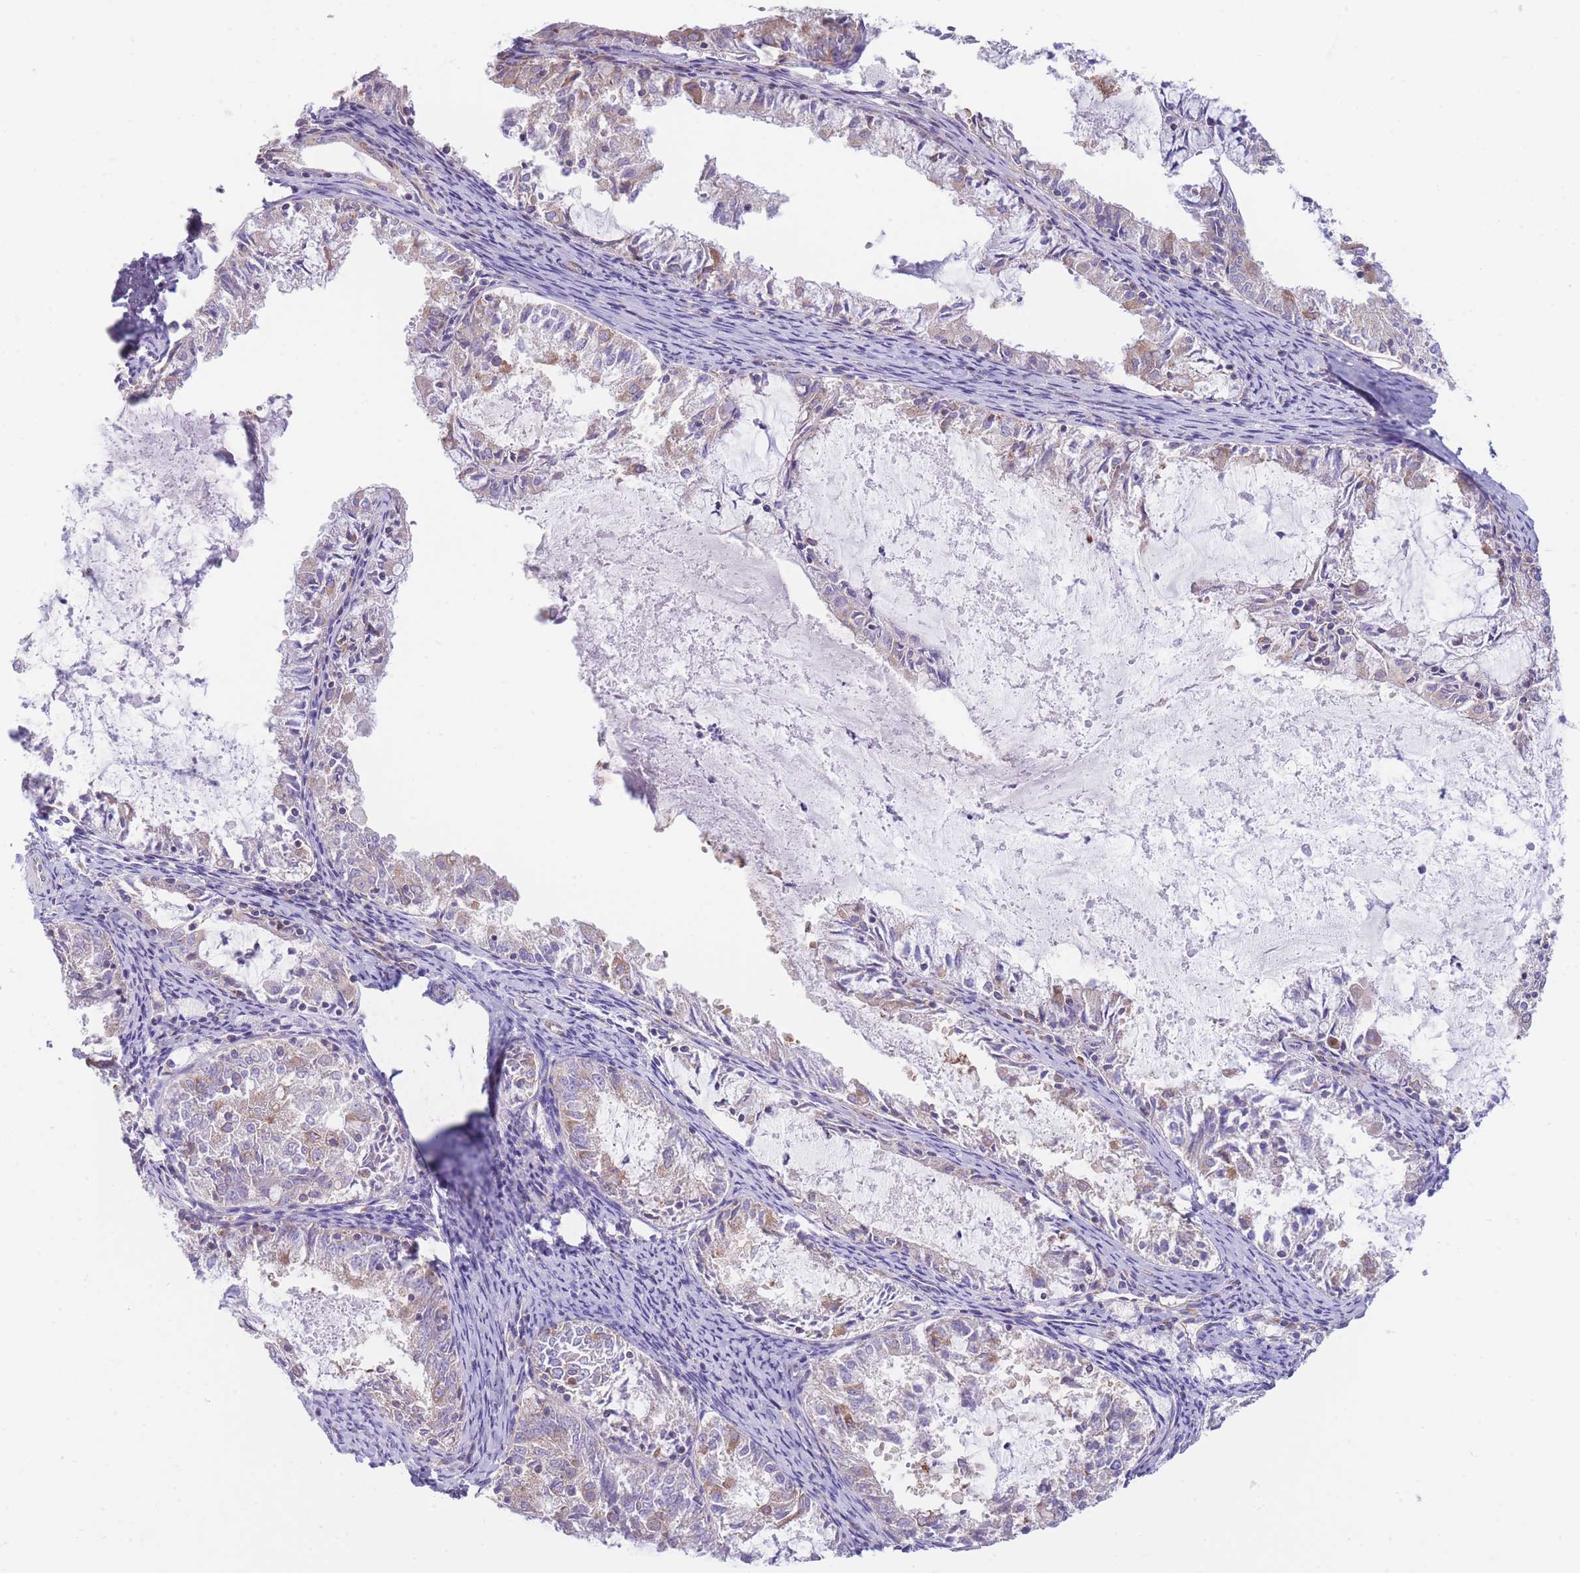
{"staining": {"intensity": "negative", "quantity": "none", "location": "none"}, "tissue": "endometrial cancer", "cell_type": "Tumor cells", "image_type": "cancer", "snomed": [{"axis": "morphology", "description": "Adenocarcinoma, NOS"}, {"axis": "topography", "description": "Endometrium"}], "caption": "This is a image of immunohistochemistry (IHC) staining of endometrial cancer (adenocarcinoma), which shows no positivity in tumor cells.", "gene": "SH2B2", "patient": {"sex": "female", "age": 57}}